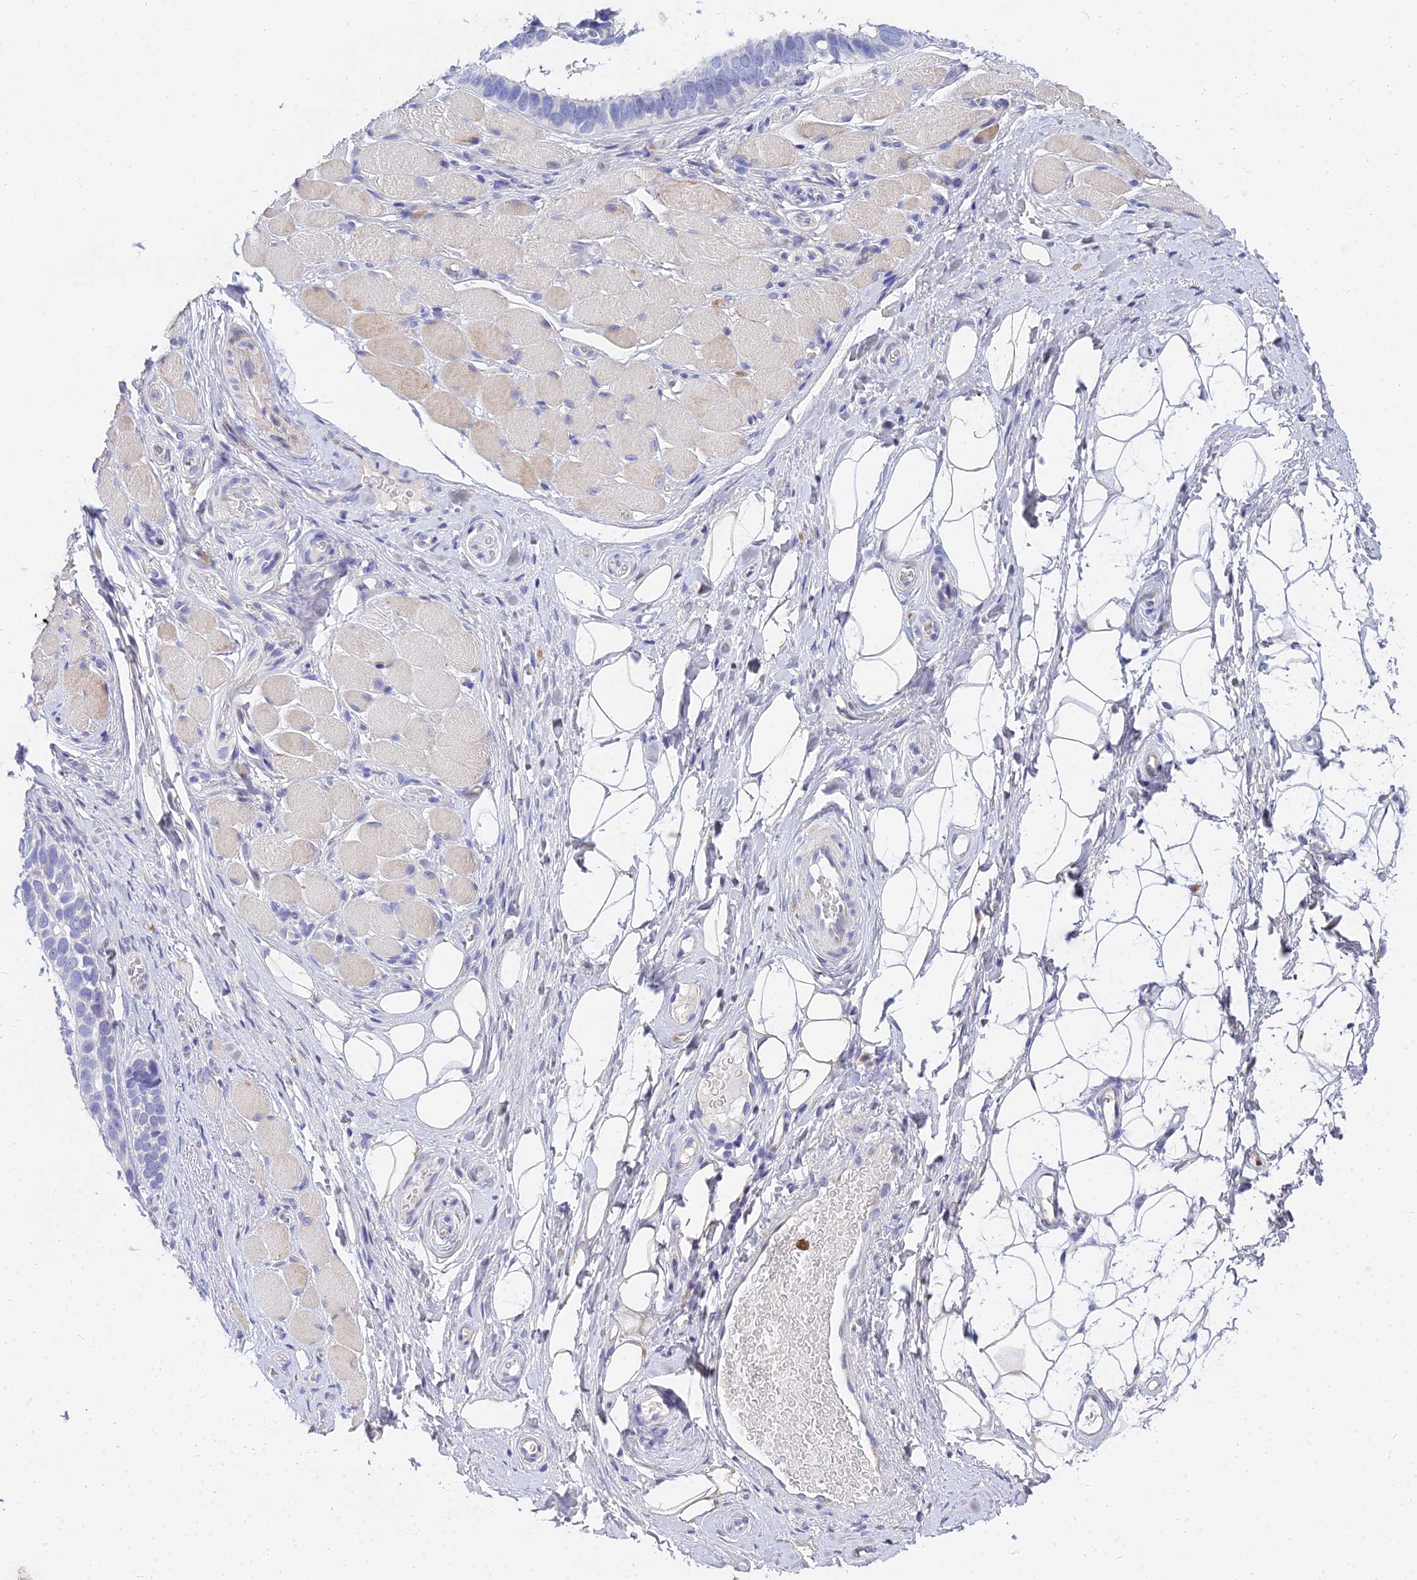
{"staining": {"intensity": "negative", "quantity": "none", "location": "none"}, "tissue": "skin cancer", "cell_type": "Tumor cells", "image_type": "cancer", "snomed": [{"axis": "morphology", "description": "Basal cell carcinoma"}, {"axis": "topography", "description": "Skin"}], "caption": "Immunohistochemical staining of skin basal cell carcinoma demonstrates no significant positivity in tumor cells.", "gene": "VWC2L", "patient": {"sex": "male", "age": 62}}